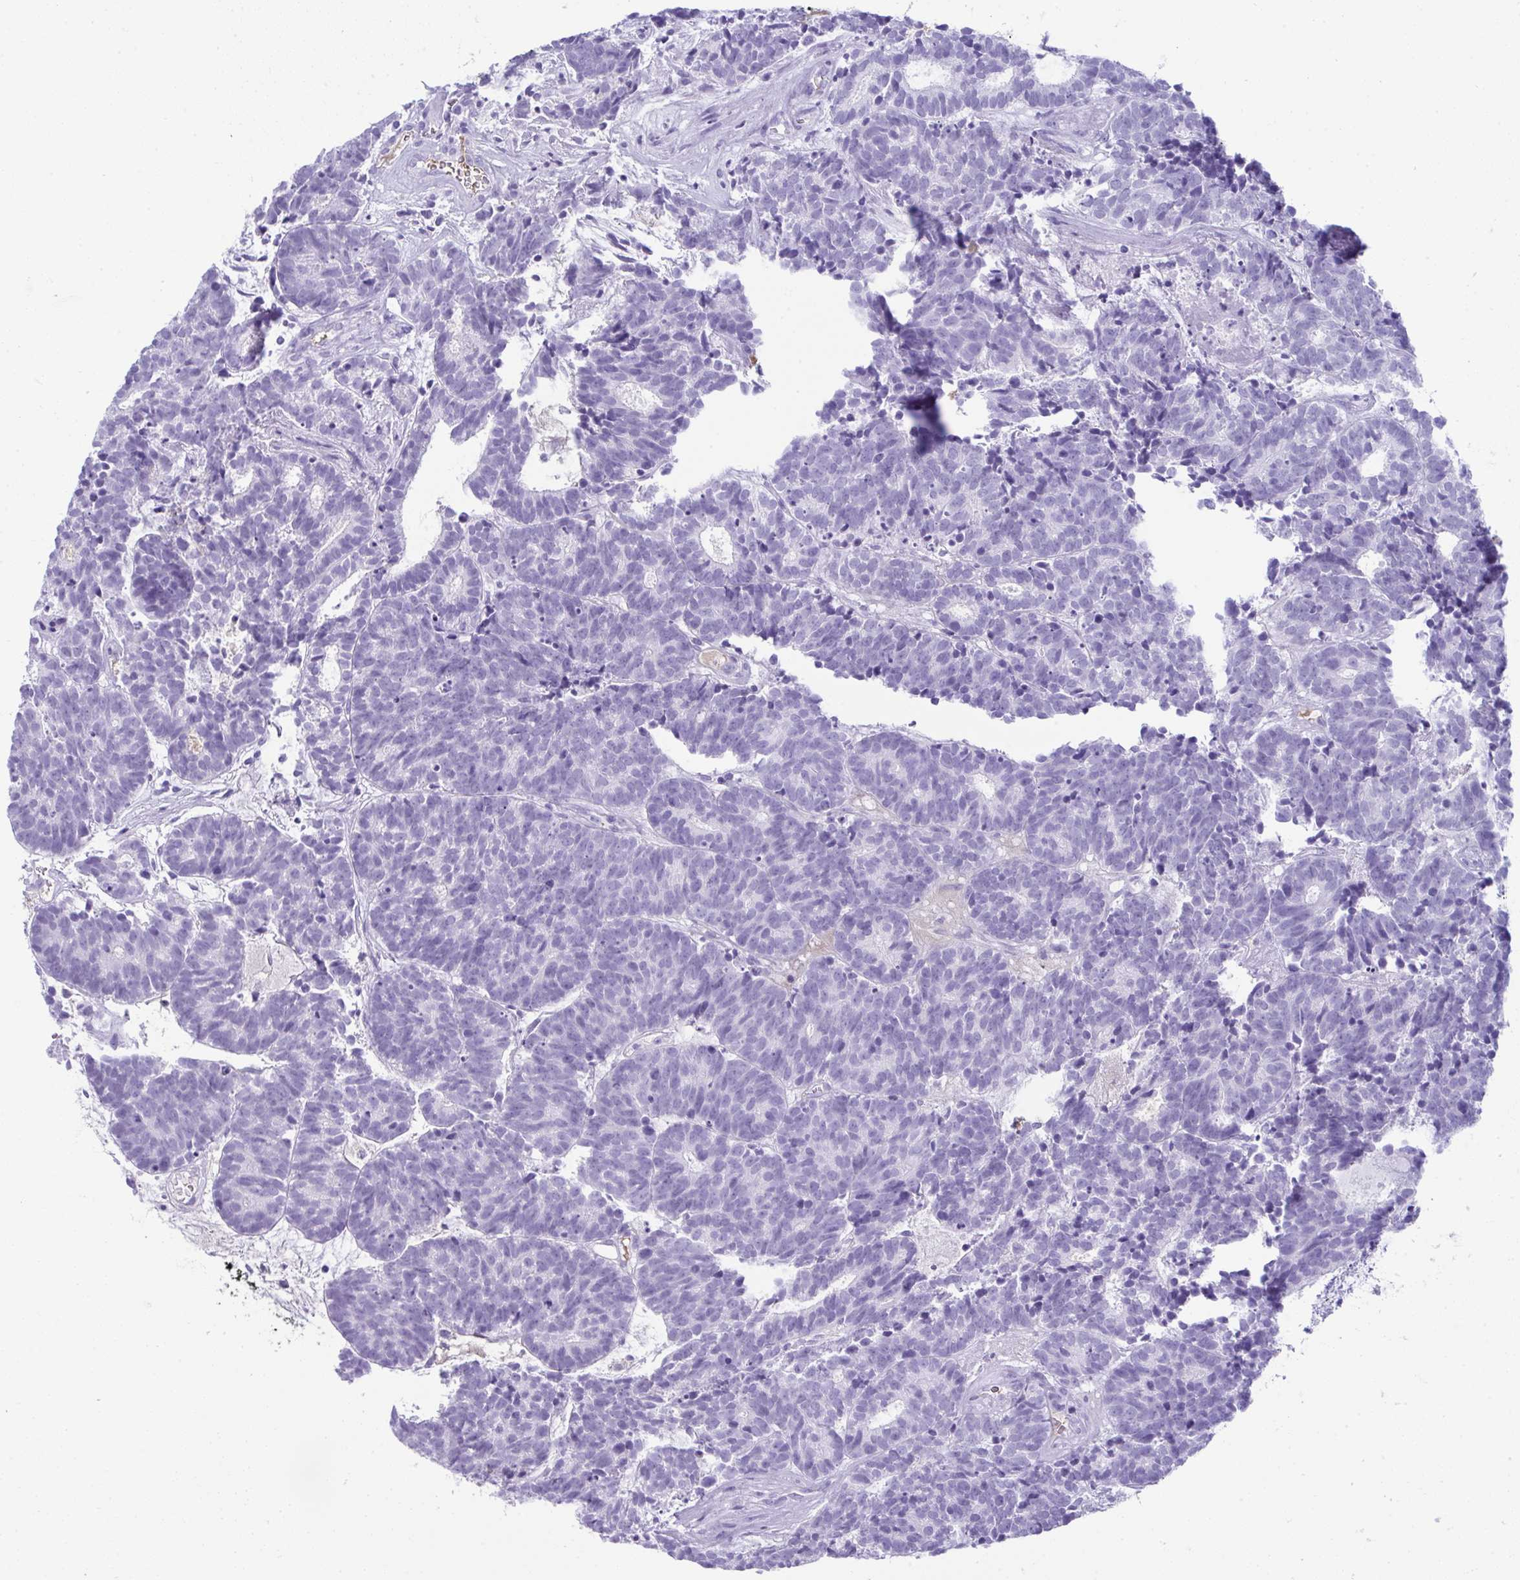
{"staining": {"intensity": "negative", "quantity": "none", "location": "none"}, "tissue": "head and neck cancer", "cell_type": "Tumor cells", "image_type": "cancer", "snomed": [{"axis": "morphology", "description": "Adenocarcinoma, NOS"}, {"axis": "topography", "description": "Head-Neck"}], "caption": "DAB immunohistochemical staining of human adenocarcinoma (head and neck) shows no significant expression in tumor cells.", "gene": "JCHAIN", "patient": {"sex": "female", "age": 81}}